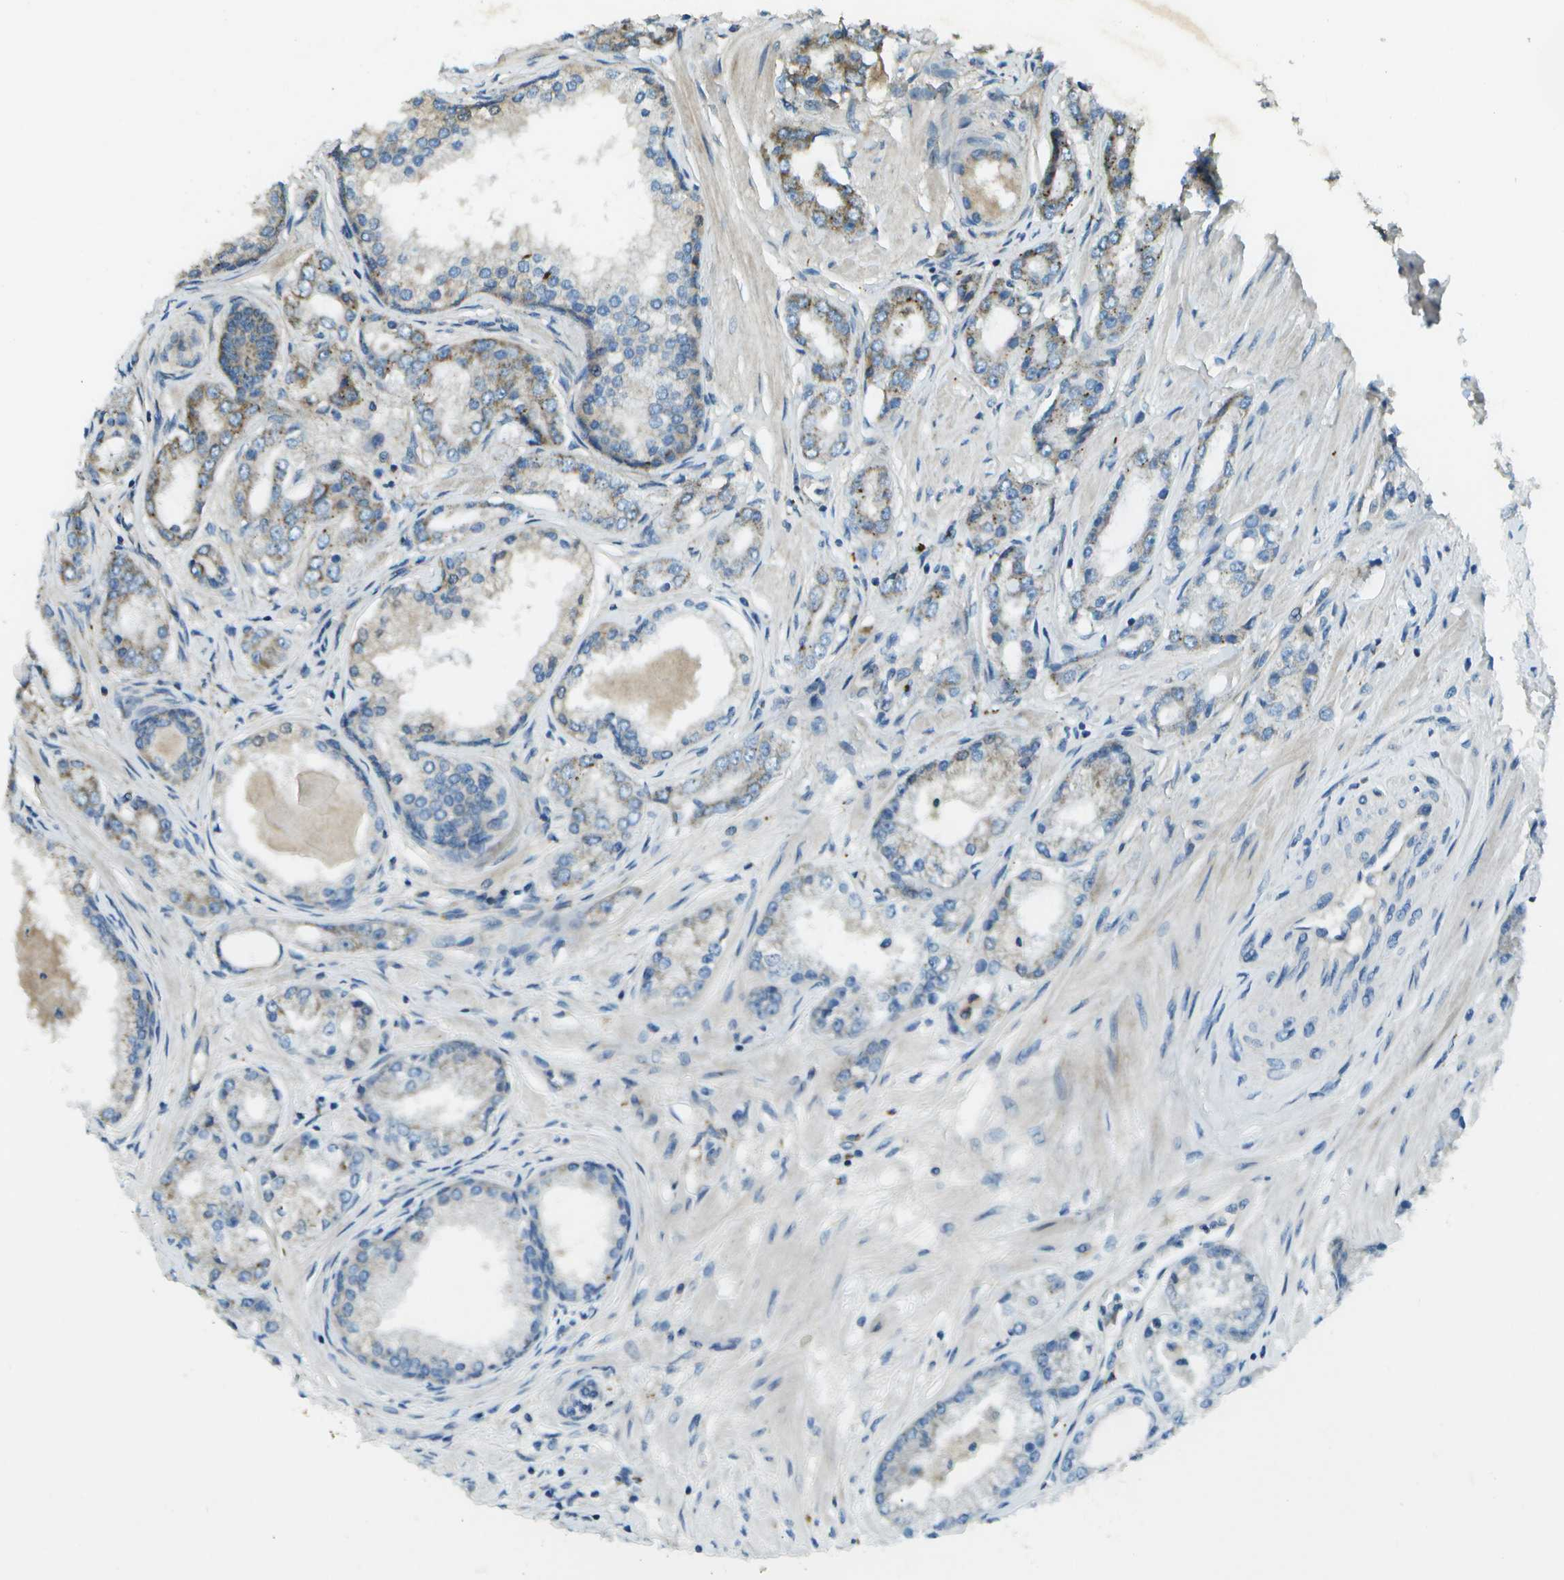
{"staining": {"intensity": "moderate", "quantity": "25%-75%", "location": "cytoplasmic/membranous"}, "tissue": "prostate cancer", "cell_type": "Tumor cells", "image_type": "cancer", "snomed": [{"axis": "morphology", "description": "Adenocarcinoma, Low grade"}, {"axis": "topography", "description": "Prostate"}], "caption": "High-magnification brightfield microscopy of prostate adenocarcinoma (low-grade) stained with DAB (3,3'-diaminobenzidine) (brown) and counterstained with hematoxylin (blue). tumor cells exhibit moderate cytoplasmic/membranous staining is identified in approximately25%-75% of cells.", "gene": "PXYLP1", "patient": {"sex": "male", "age": 63}}